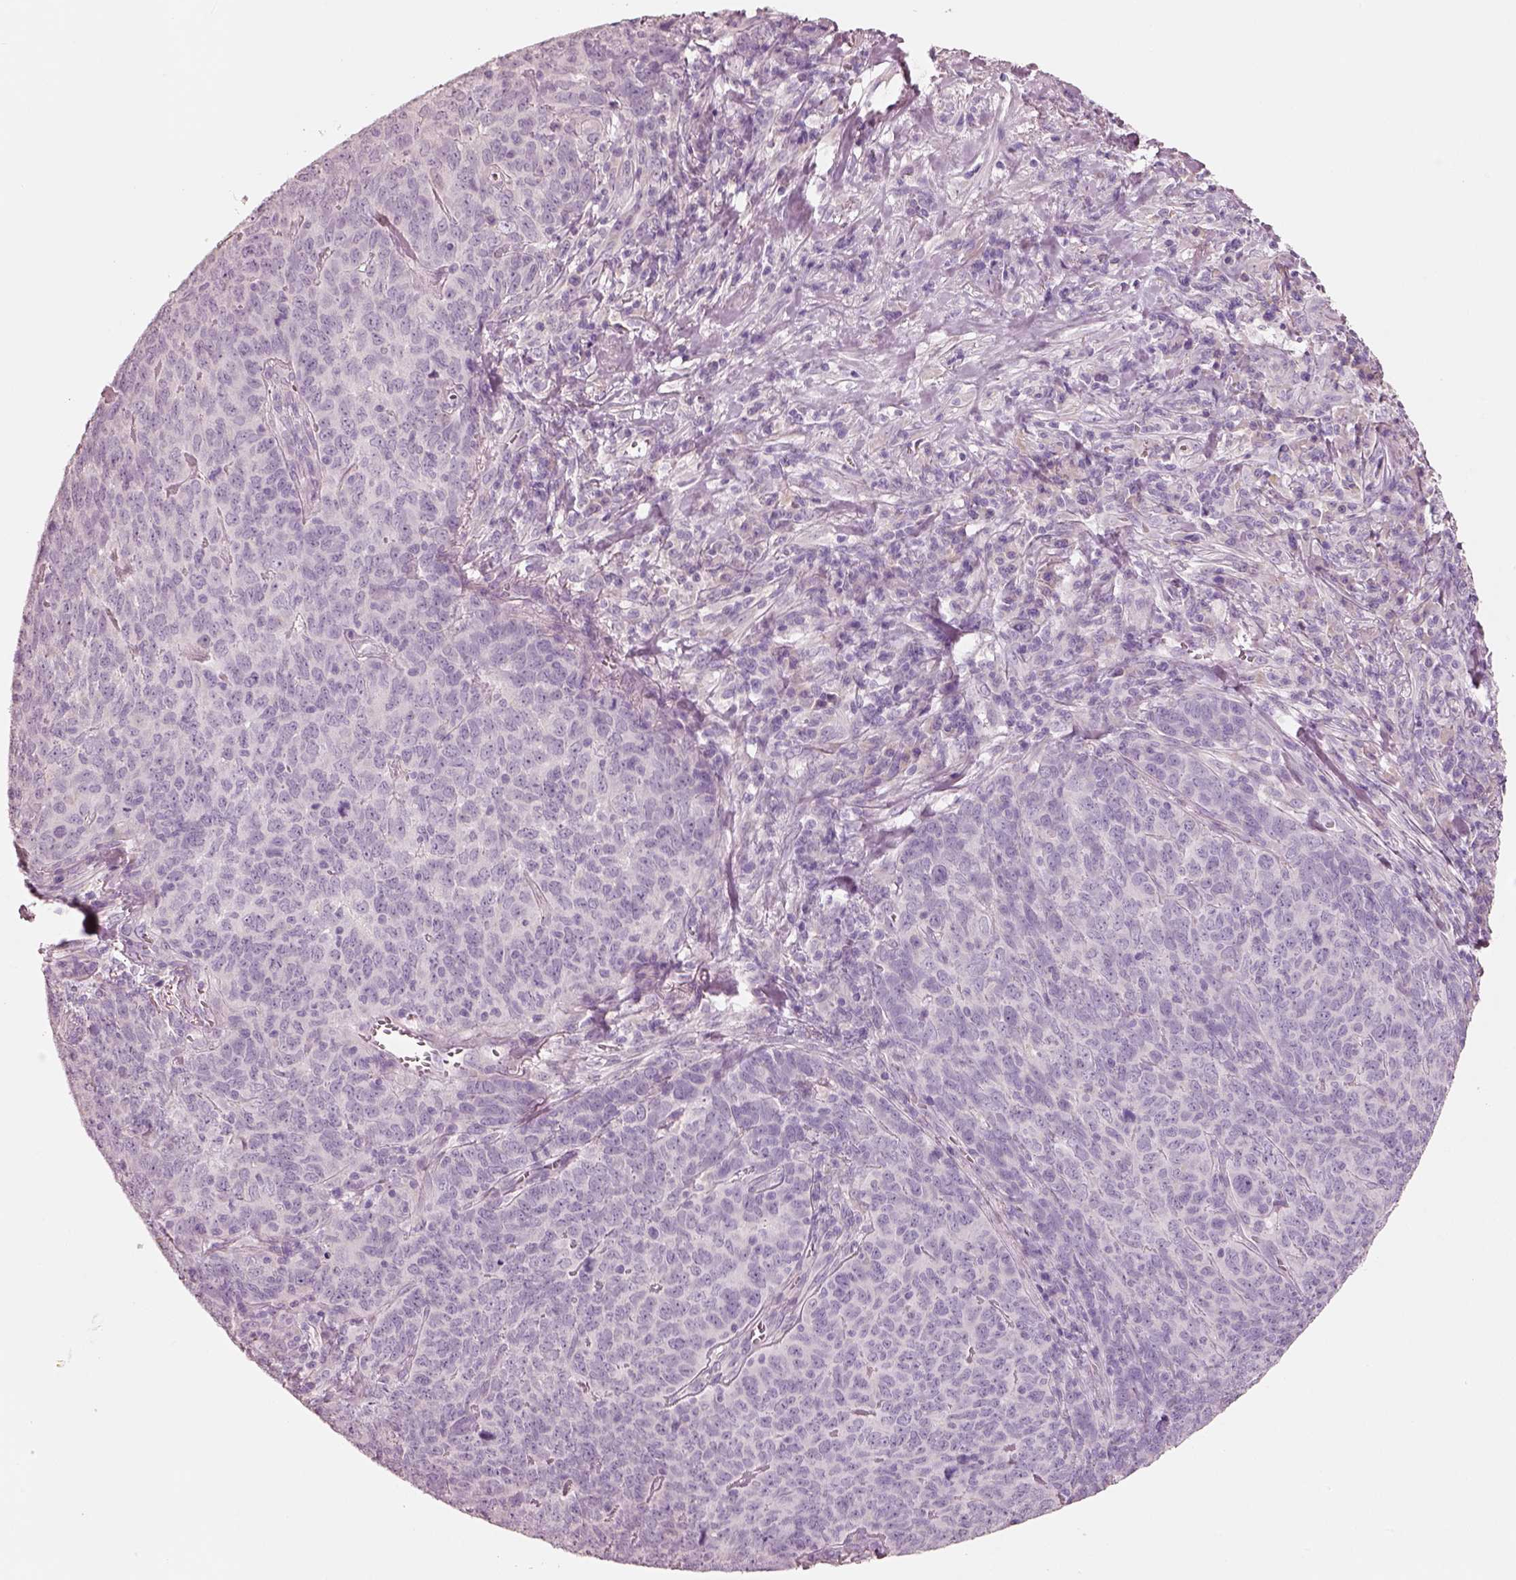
{"staining": {"intensity": "negative", "quantity": "none", "location": "none"}, "tissue": "skin cancer", "cell_type": "Tumor cells", "image_type": "cancer", "snomed": [{"axis": "morphology", "description": "Squamous cell carcinoma, NOS"}, {"axis": "topography", "description": "Skin"}, {"axis": "topography", "description": "Anal"}], "caption": "Human skin squamous cell carcinoma stained for a protein using IHC demonstrates no positivity in tumor cells.", "gene": "PNOC", "patient": {"sex": "female", "age": 51}}